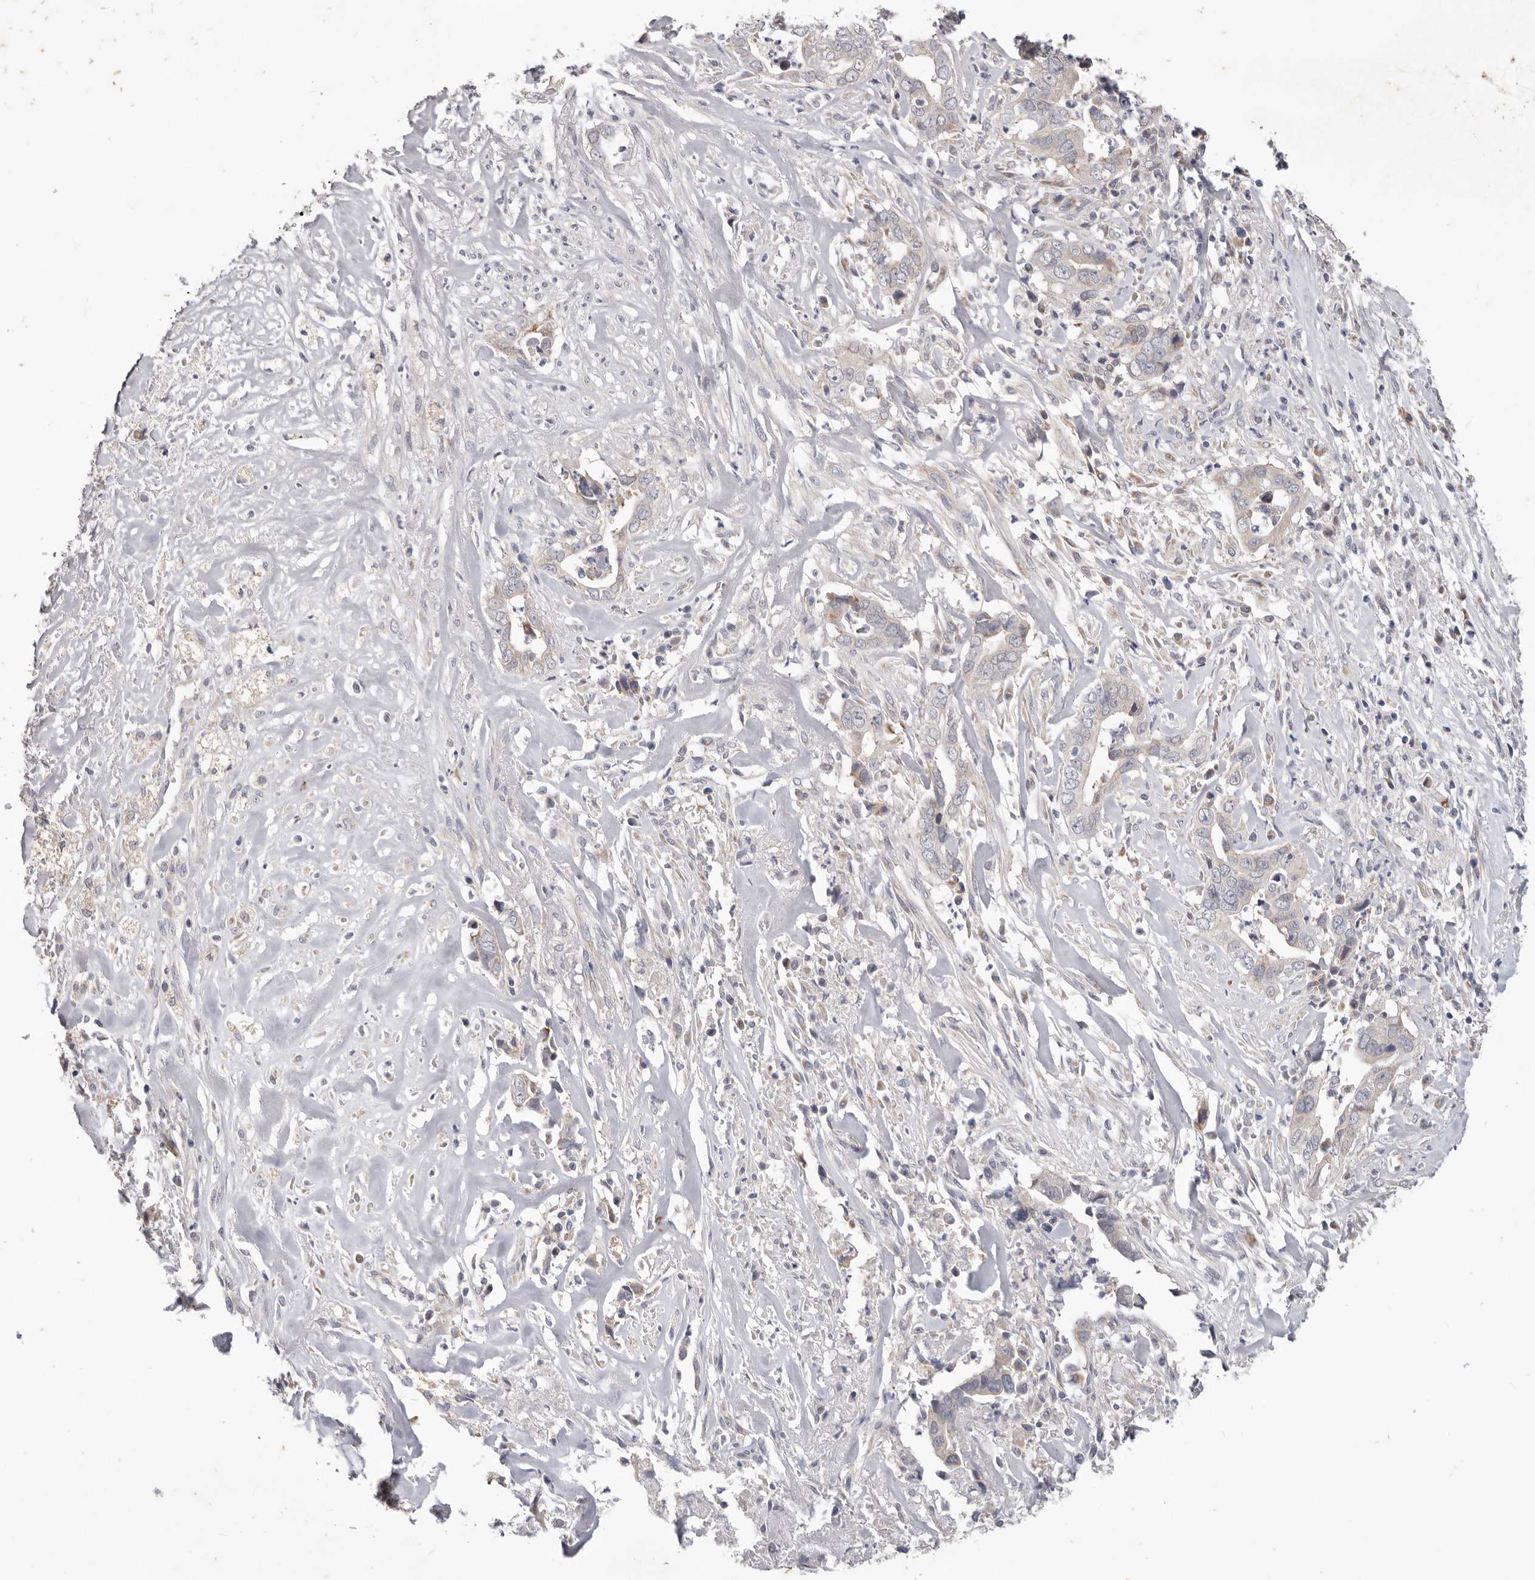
{"staining": {"intensity": "negative", "quantity": "none", "location": "none"}, "tissue": "liver cancer", "cell_type": "Tumor cells", "image_type": "cancer", "snomed": [{"axis": "morphology", "description": "Cholangiocarcinoma"}, {"axis": "topography", "description": "Liver"}], "caption": "An image of cholangiocarcinoma (liver) stained for a protein shows no brown staining in tumor cells.", "gene": "WDR77", "patient": {"sex": "female", "age": 79}}